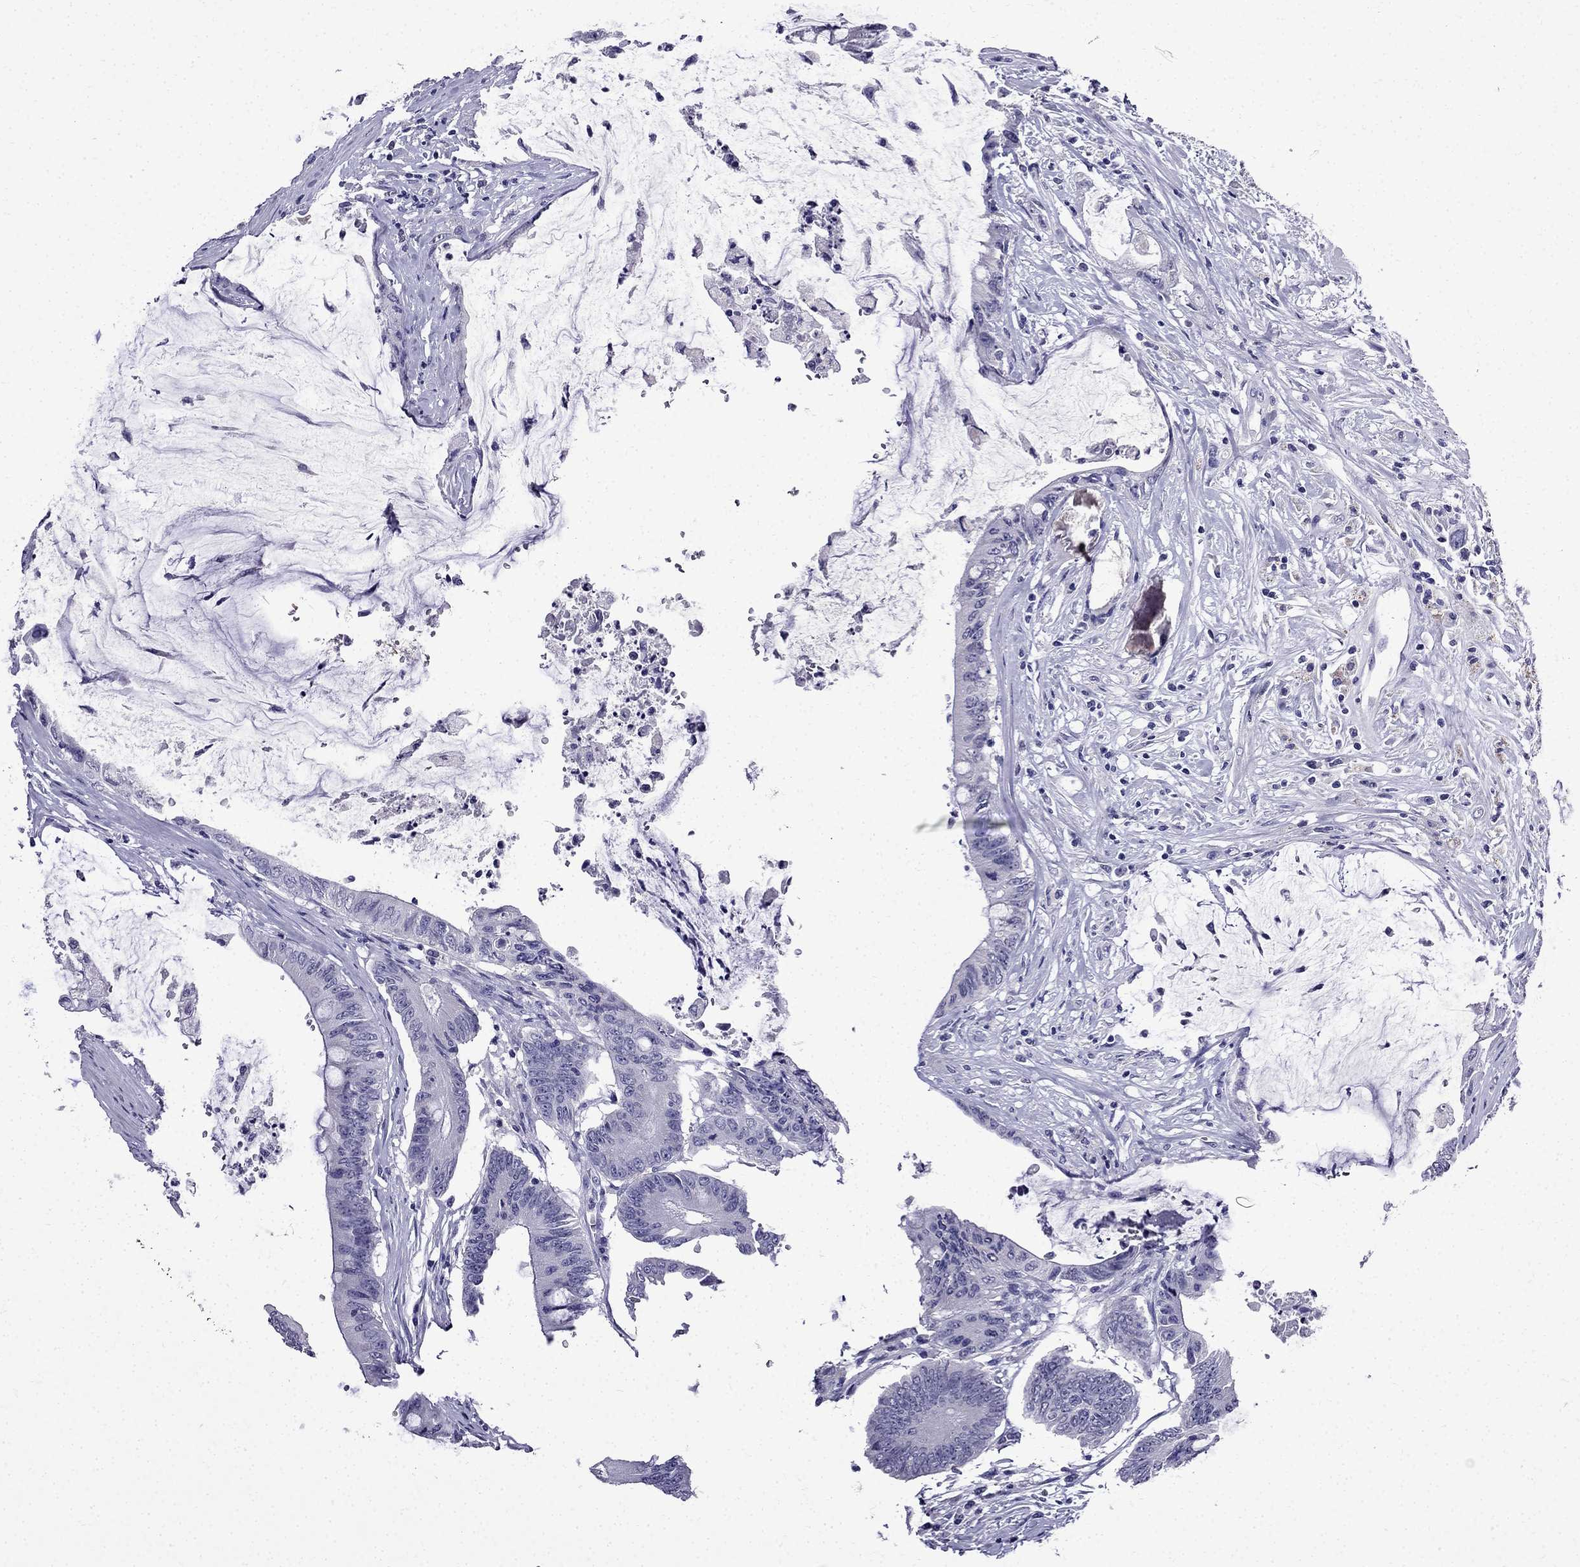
{"staining": {"intensity": "negative", "quantity": "none", "location": "none"}, "tissue": "colorectal cancer", "cell_type": "Tumor cells", "image_type": "cancer", "snomed": [{"axis": "morphology", "description": "Adenocarcinoma, NOS"}, {"axis": "topography", "description": "Rectum"}], "caption": "Tumor cells show no significant staining in colorectal adenocarcinoma.", "gene": "DNAH17", "patient": {"sex": "male", "age": 59}}